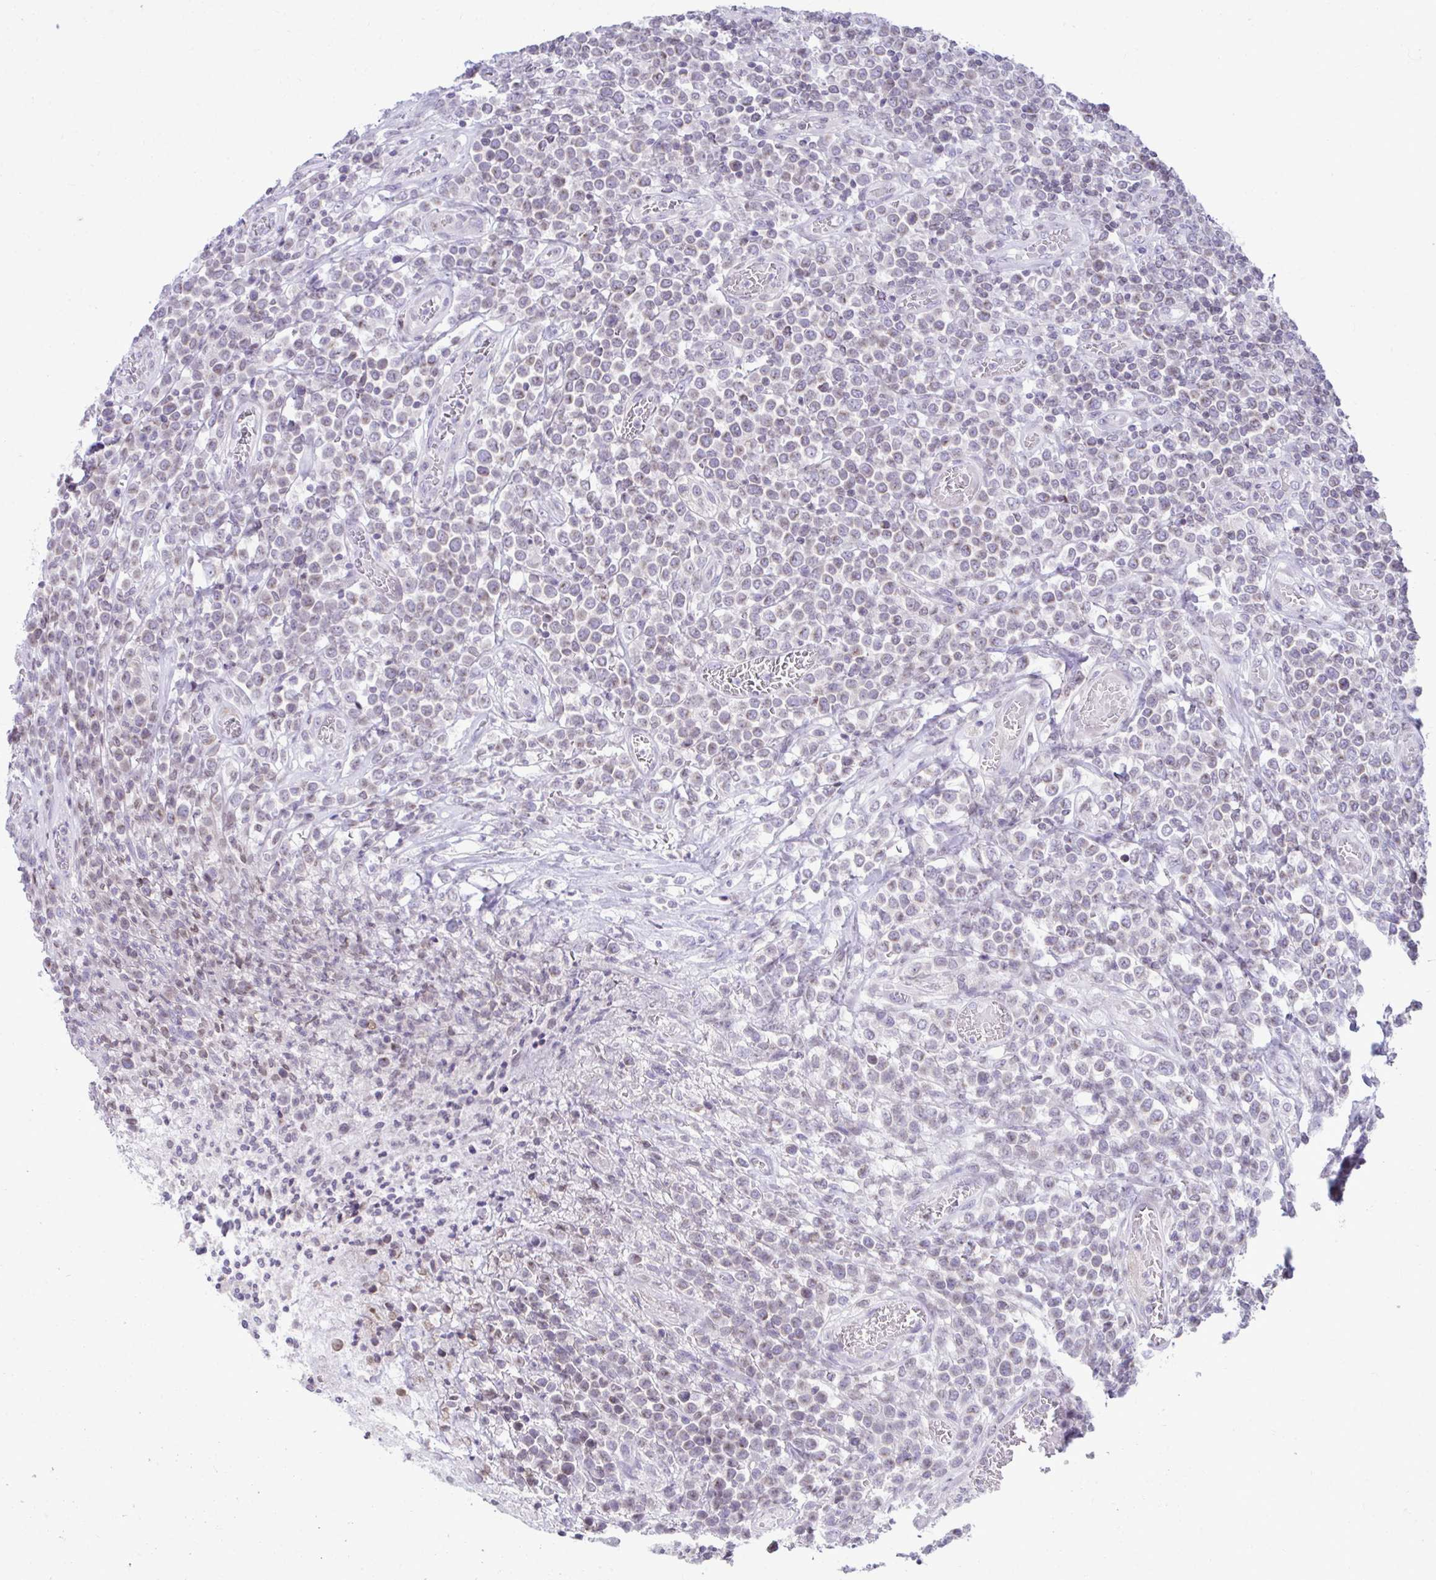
{"staining": {"intensity": "negative", "quantity": "none", "location": "none"}, "tissue": "lymphoma", "cell_type": "Tumor cells", "image_type": "cancer", "snomed": [{"axis": "morphology", "description": "Malignant lymphoma, non-Hodgkin's type, High grade"}, {"axis": "topography", "description": "Soft tissue"}], "caption": "High-grade malignant lymphoma, non-Hodgkin's type stained for a protein using immunohistochemistry shows no positivity tumor cells.", "gene": "OR7A5", "patient": {"sex": "female", "age": 56}}